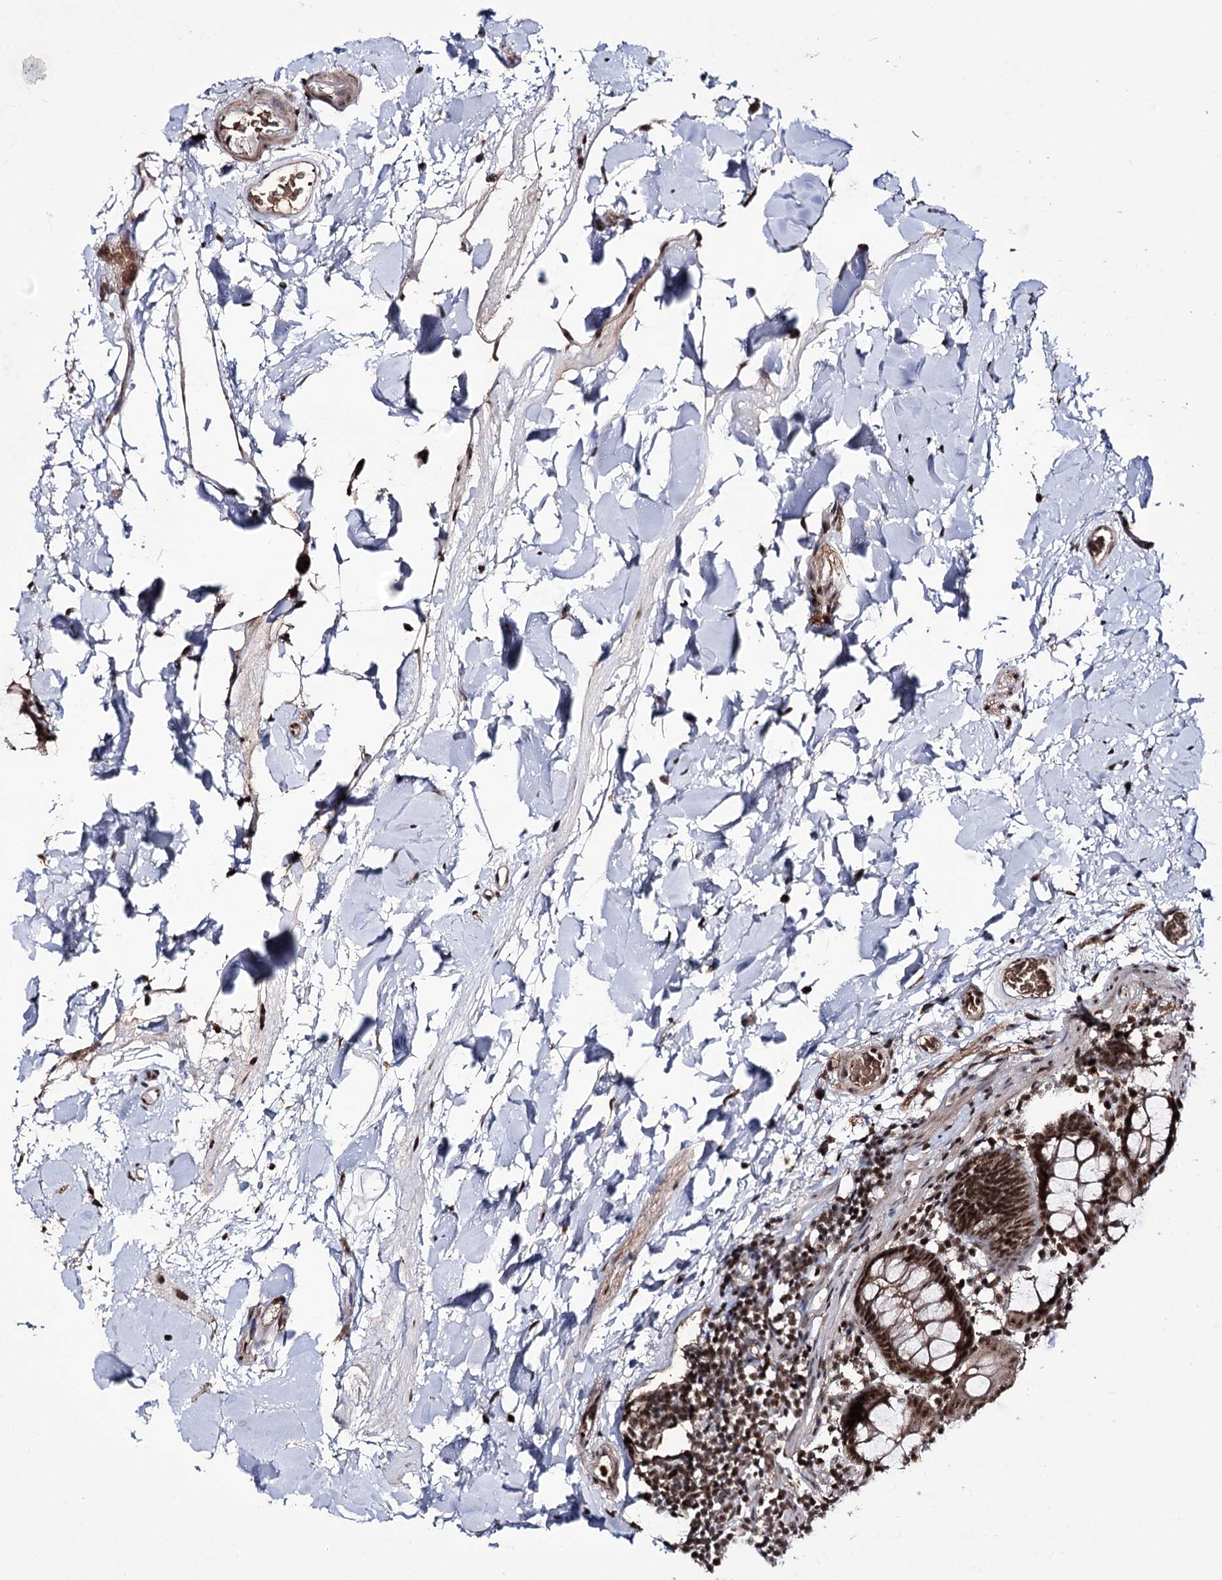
{"staining": {"intensity": "moderate", "quantity": ">75%", "location": "nuclear"}, "tissue": "colon", "cell_type": "Endothelial cells", "image_type": "normal", "snomed": [{"axis": "morphology", "description": "Normal tissue, NOS"}, {"axis": "topography", "description": "Colon"}], "caption": "Protein staining of unremarkable colon shows moderate nuclear expression in approximately >75% of endothelial cells. The staining is performed using DAB brown chromogen to label protein expression. The nuclei are counter-stained blue using hematoxylin.", "gene": "PRPF40A", "patient": {"sex": "male", "age": 75}}